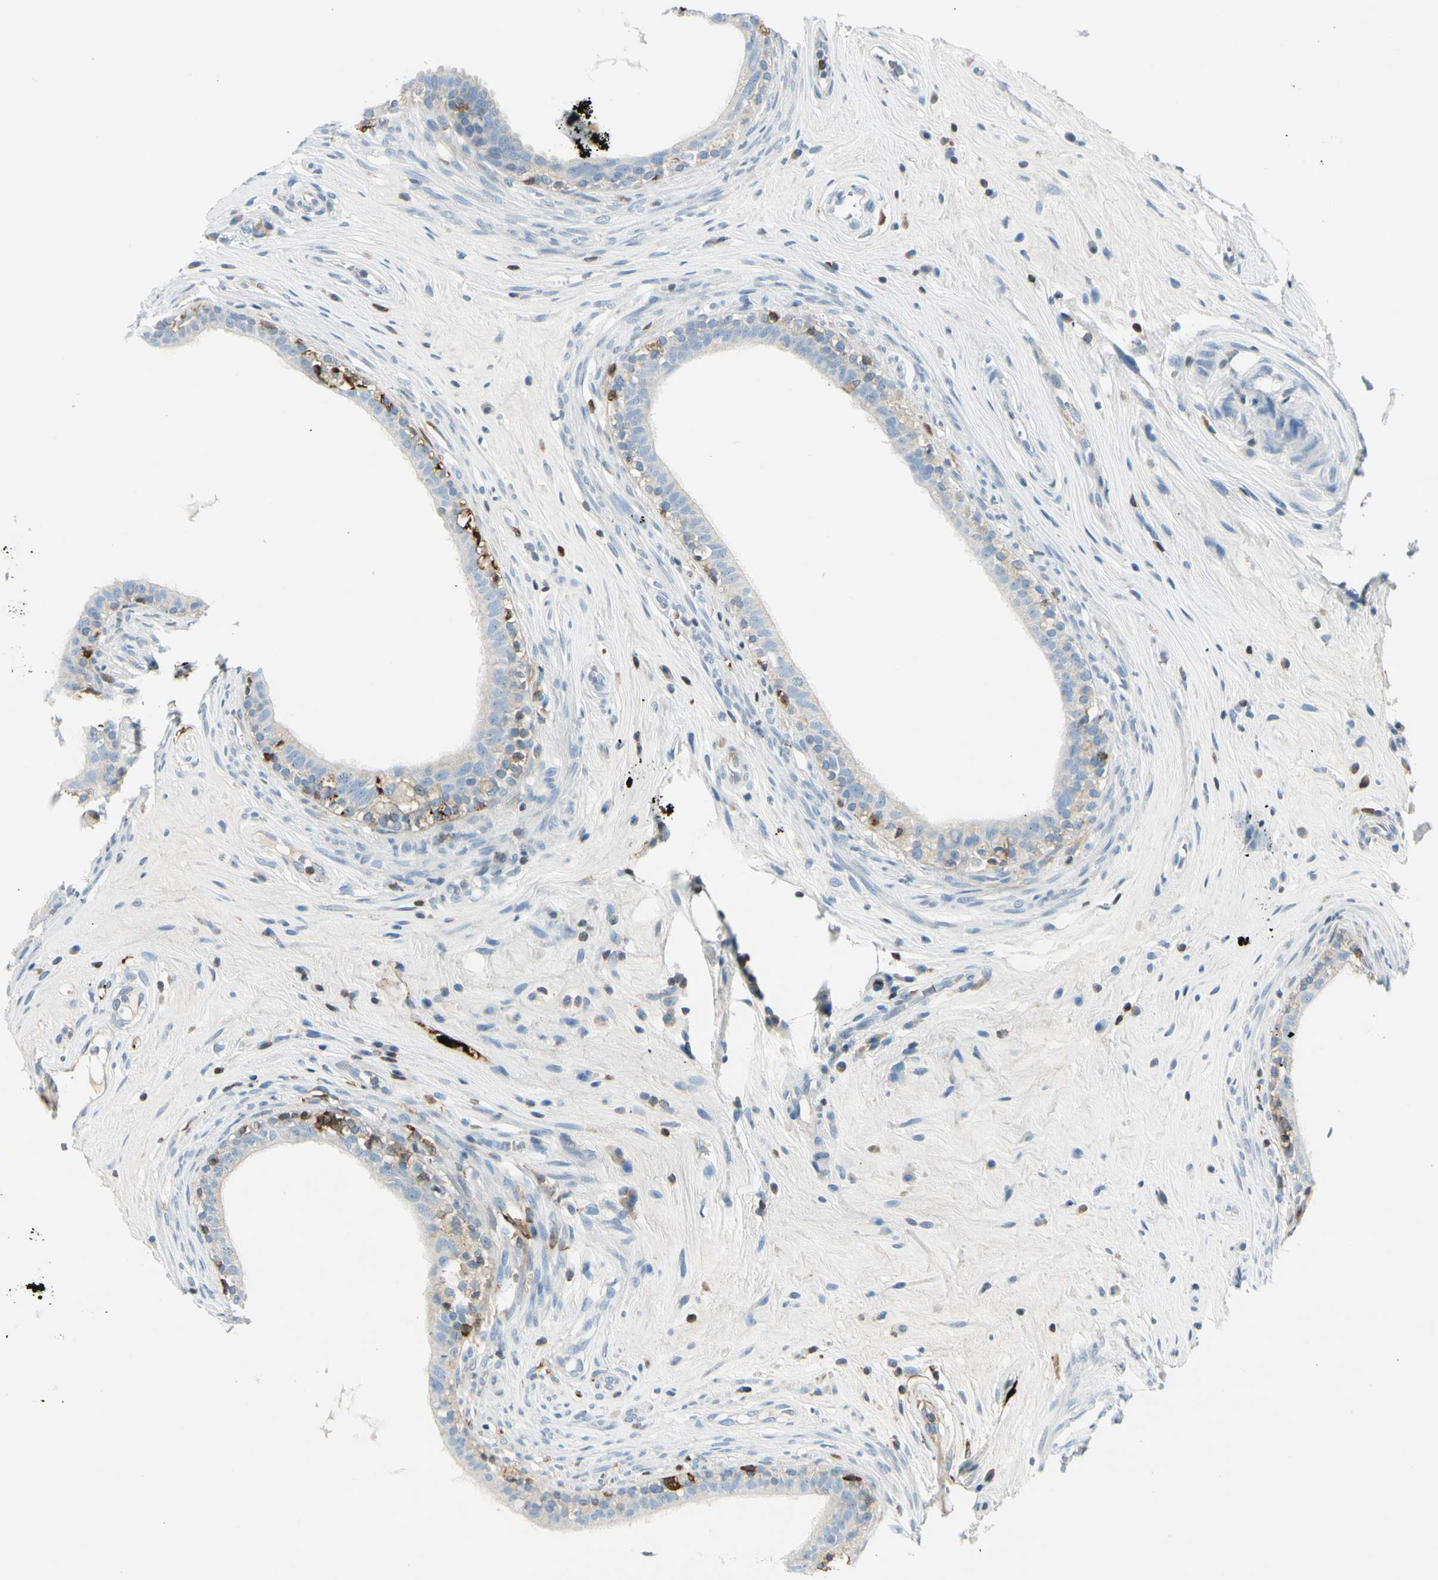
{"staining": {"intensity": "negative", "quantity": "none", "location": "none"}, "tissue": "epididymis", "cell_type": "Glandular cells", "image_type": "normal", "snomed": [{"axis": "morphology", "description": "Normal tissue, NOS"}, {"axis": "morphology", "description": "Inflammation, NOS"}, {"axis": "topography", "description": "Epididymis"}], "caption": "Micrograph shows no protein staining in glandular cells of benign epididymis. Nuclei are stained in blue.", "gene": "TRAF1", "patient": {"sex": "male", "age": 84}}